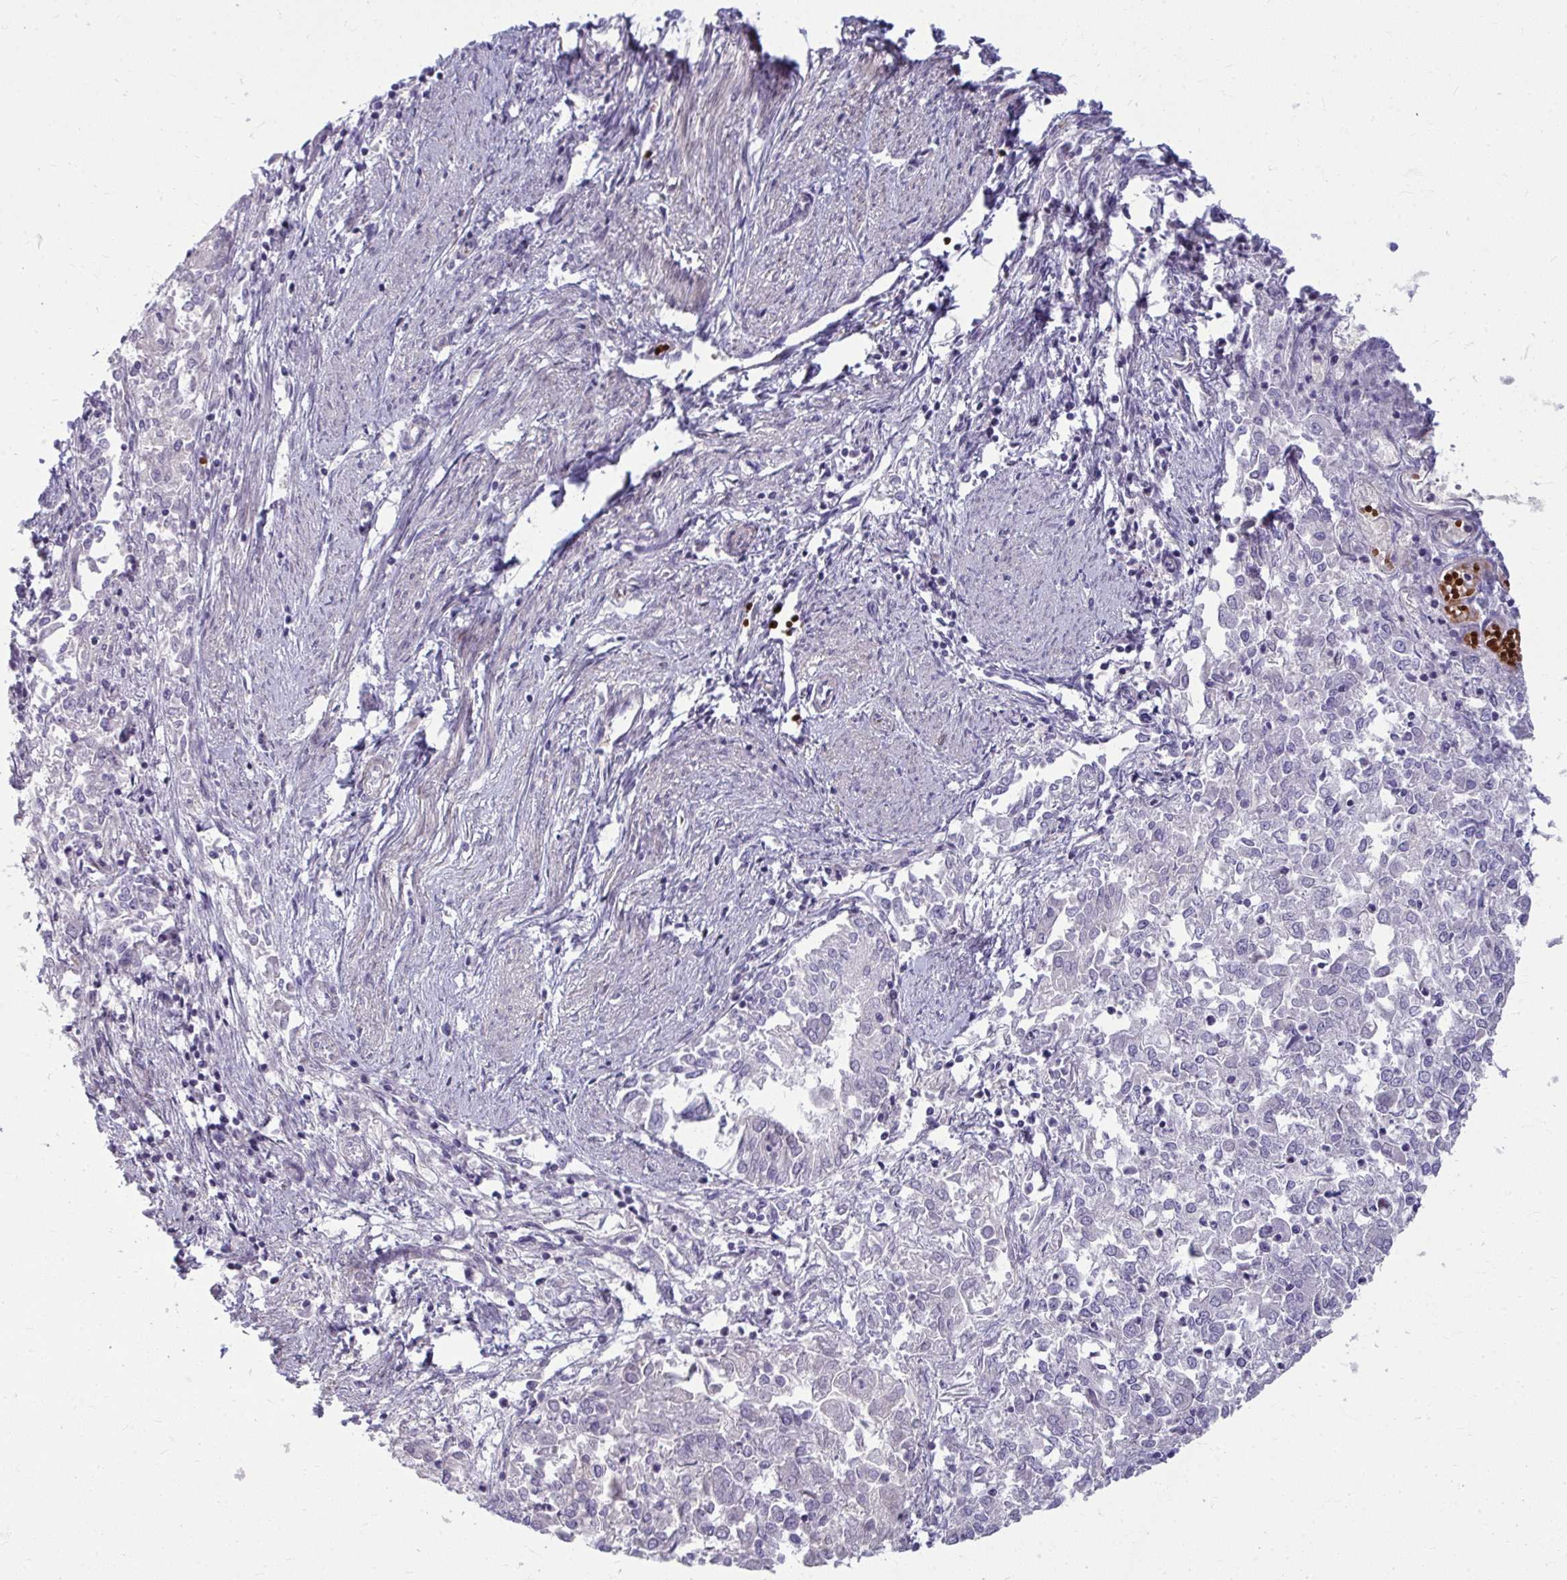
{"staining": {"intensity": "negative", "quantity": "none", "location": "none"}, "tissue": "endometrial cancer", "cell_type": "Tumor cells", "image_type": "cancer", "snomed": [{"axis": "morphology", "description": "Adenocarcinoma, NOS"}, {"axis": "topography", "description": "Endometrium"}], "caption": "A photomicrograph of human endometrial adenocarcinoma is negative for staining in tumor cells.", "gene": "SLC14A1", "patient": {"sex": "female", "age": 57}}